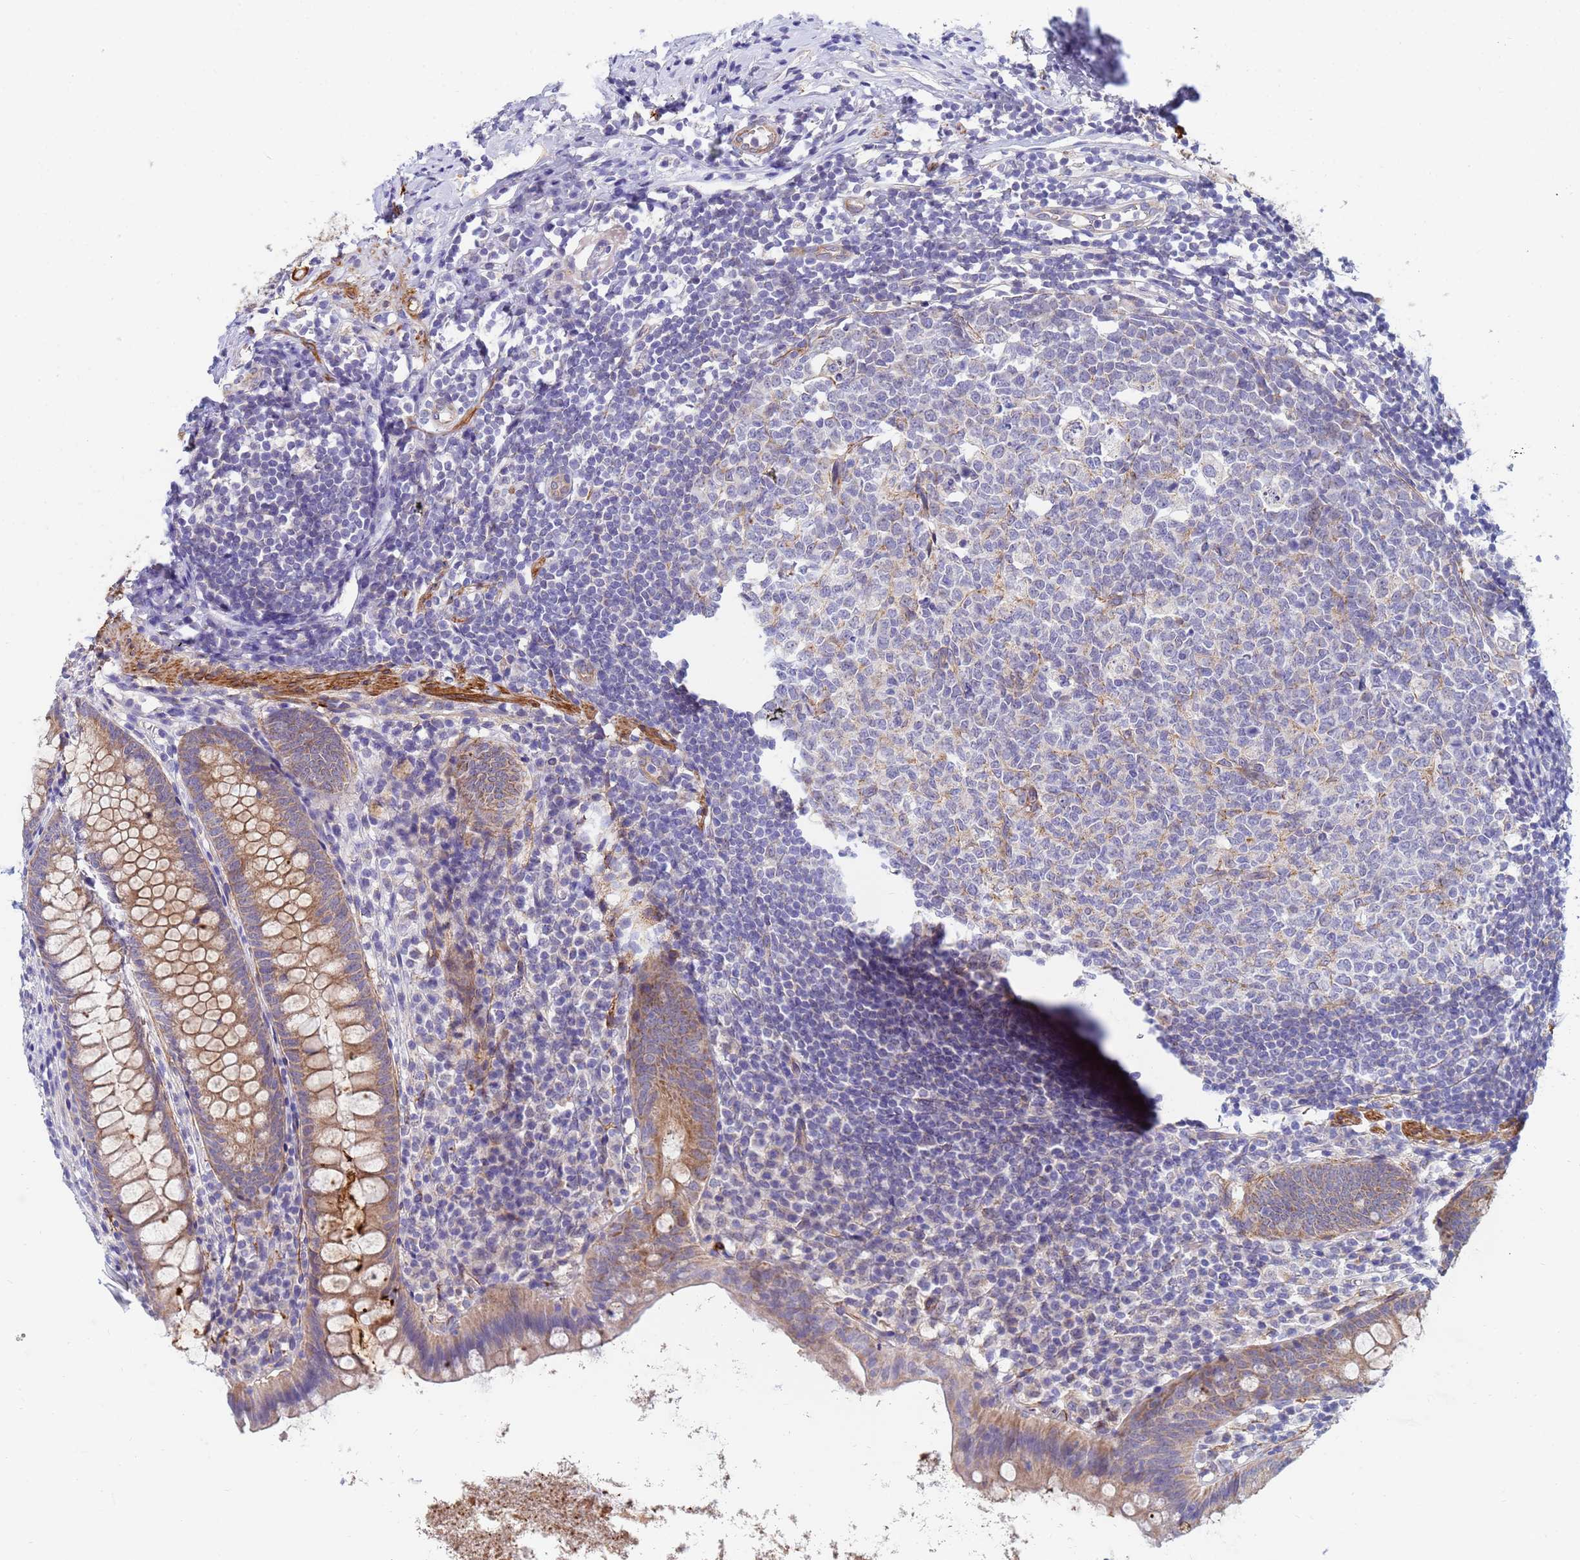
{"staining": {"intensity": "moderate", "quantity": ">75%", "location": "cytoplasmic/membranous"}, "tissue": "appendix", "cell_type": "Glandular cells", "image_type": "normal", "snomed": [{"axis": "morphology", "description": "Normal tissue, NOS"}, {"axis": "topography", "description": "Appendix"}], "caption": "DAB (3,3'-diaminobenzidine) immunohistochemical staining of normal appendix reveals moderate cytoplasmic/membranous protein expression in approximately >75% of glandular cells. (DAB = brown stain, brightfield microscopy at high magnification).", "gene": "SDR39U1", "patient": {"sex": "female", "age": 51}}